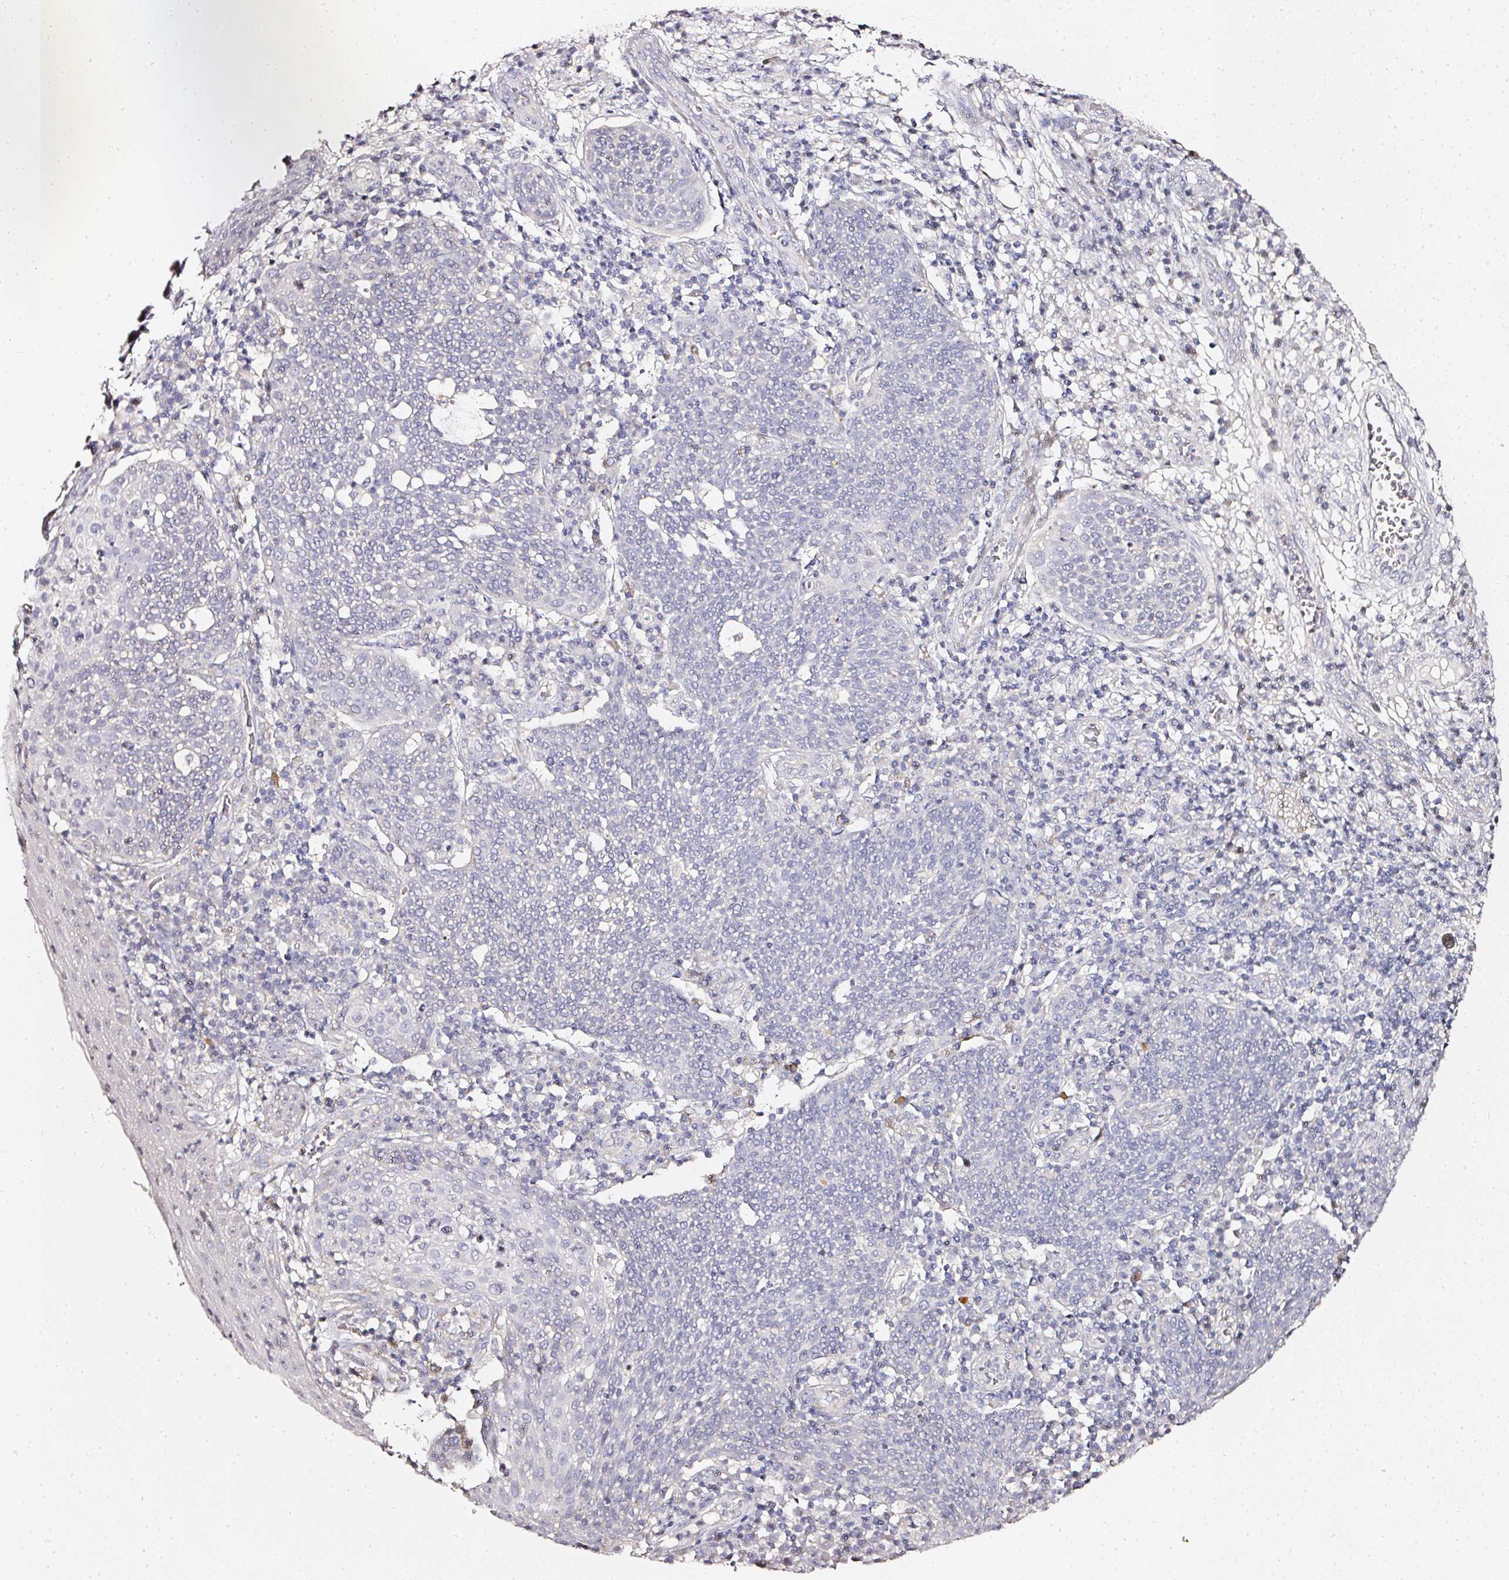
{"staining": {"intensity": "negative", "quantity": "none", "location": "none"}, "tissue": "cervical cancer", "cell_type": "Tumor cells", "image_type": "cancer", "snomed": [{"axis": "morphology", "description": "Squamous cell carcinoma, NOS"}, {"axis": "topography", "description": "Cervix"}], "caption": "Immunohistochemistry photomicrograph of human cervical cancer stained for a protein (brown), which shows no expression in tumor cells.", "gene": "NTRK1", "patient": {"sex": "female", "age": 34}}